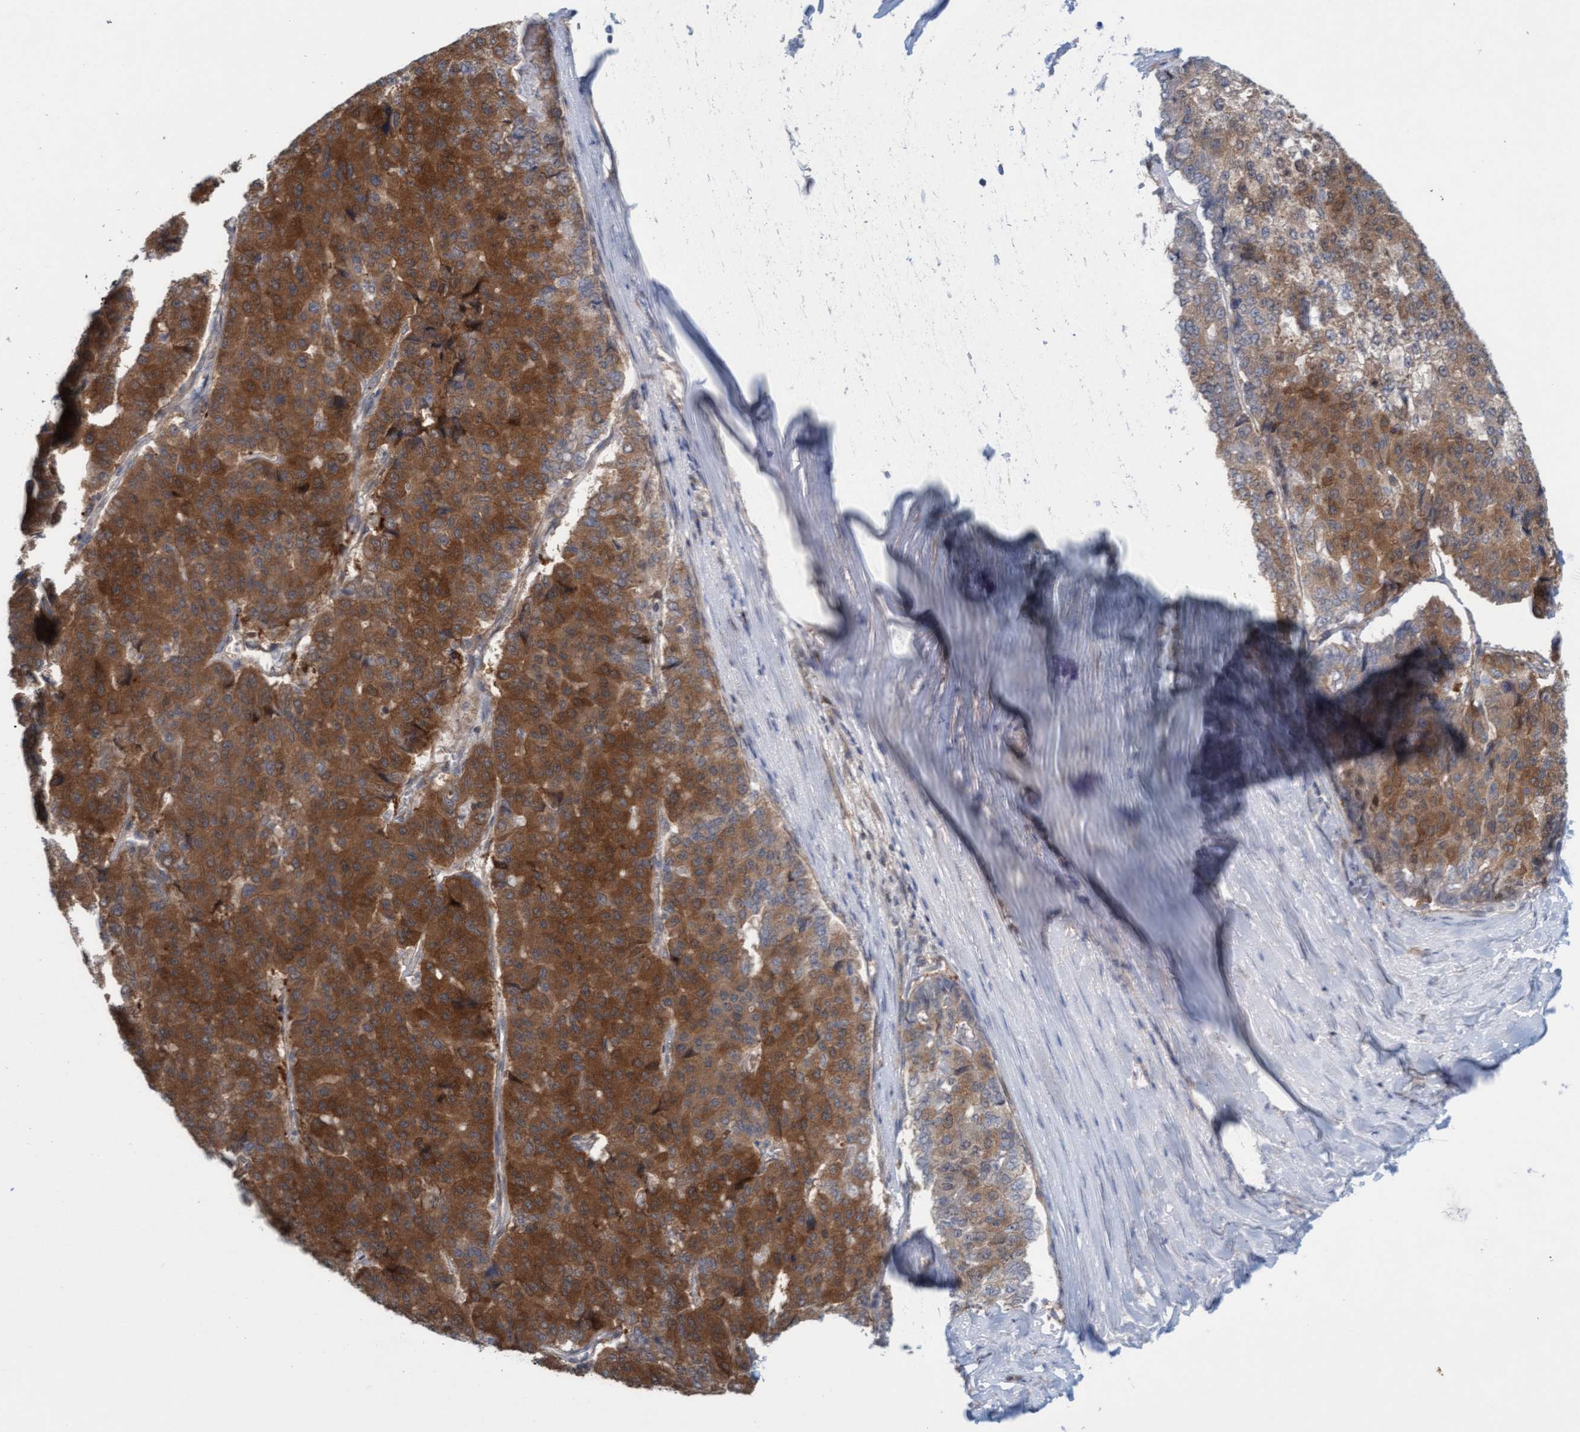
{"staining": {"intensity": "strong", "quantity": ">75%", "location": "cytoplasmic/membranous"}, "tissue": "pancreatic cancer", "cell_type": "Tumor cells", "image_type": "cancer", "snomed": [{"axis": "morphology", "description": "Adenocarcinoma, NOS"}, {"axis": "topography", "description": "Pancreas"}], "caption": "A high-resolution histopathology image shows immunohistochemistry (IHC) staining of adenocarcinoma (pancreatic), which reveals strong cytoplasmic/membranous positivity in about >75% of tumor cells. The protein of interest is shown in brown color, while the nuclei are stained blue.", "gene": "KLHL25", "patient": {"sex": "male", "age": 50}}